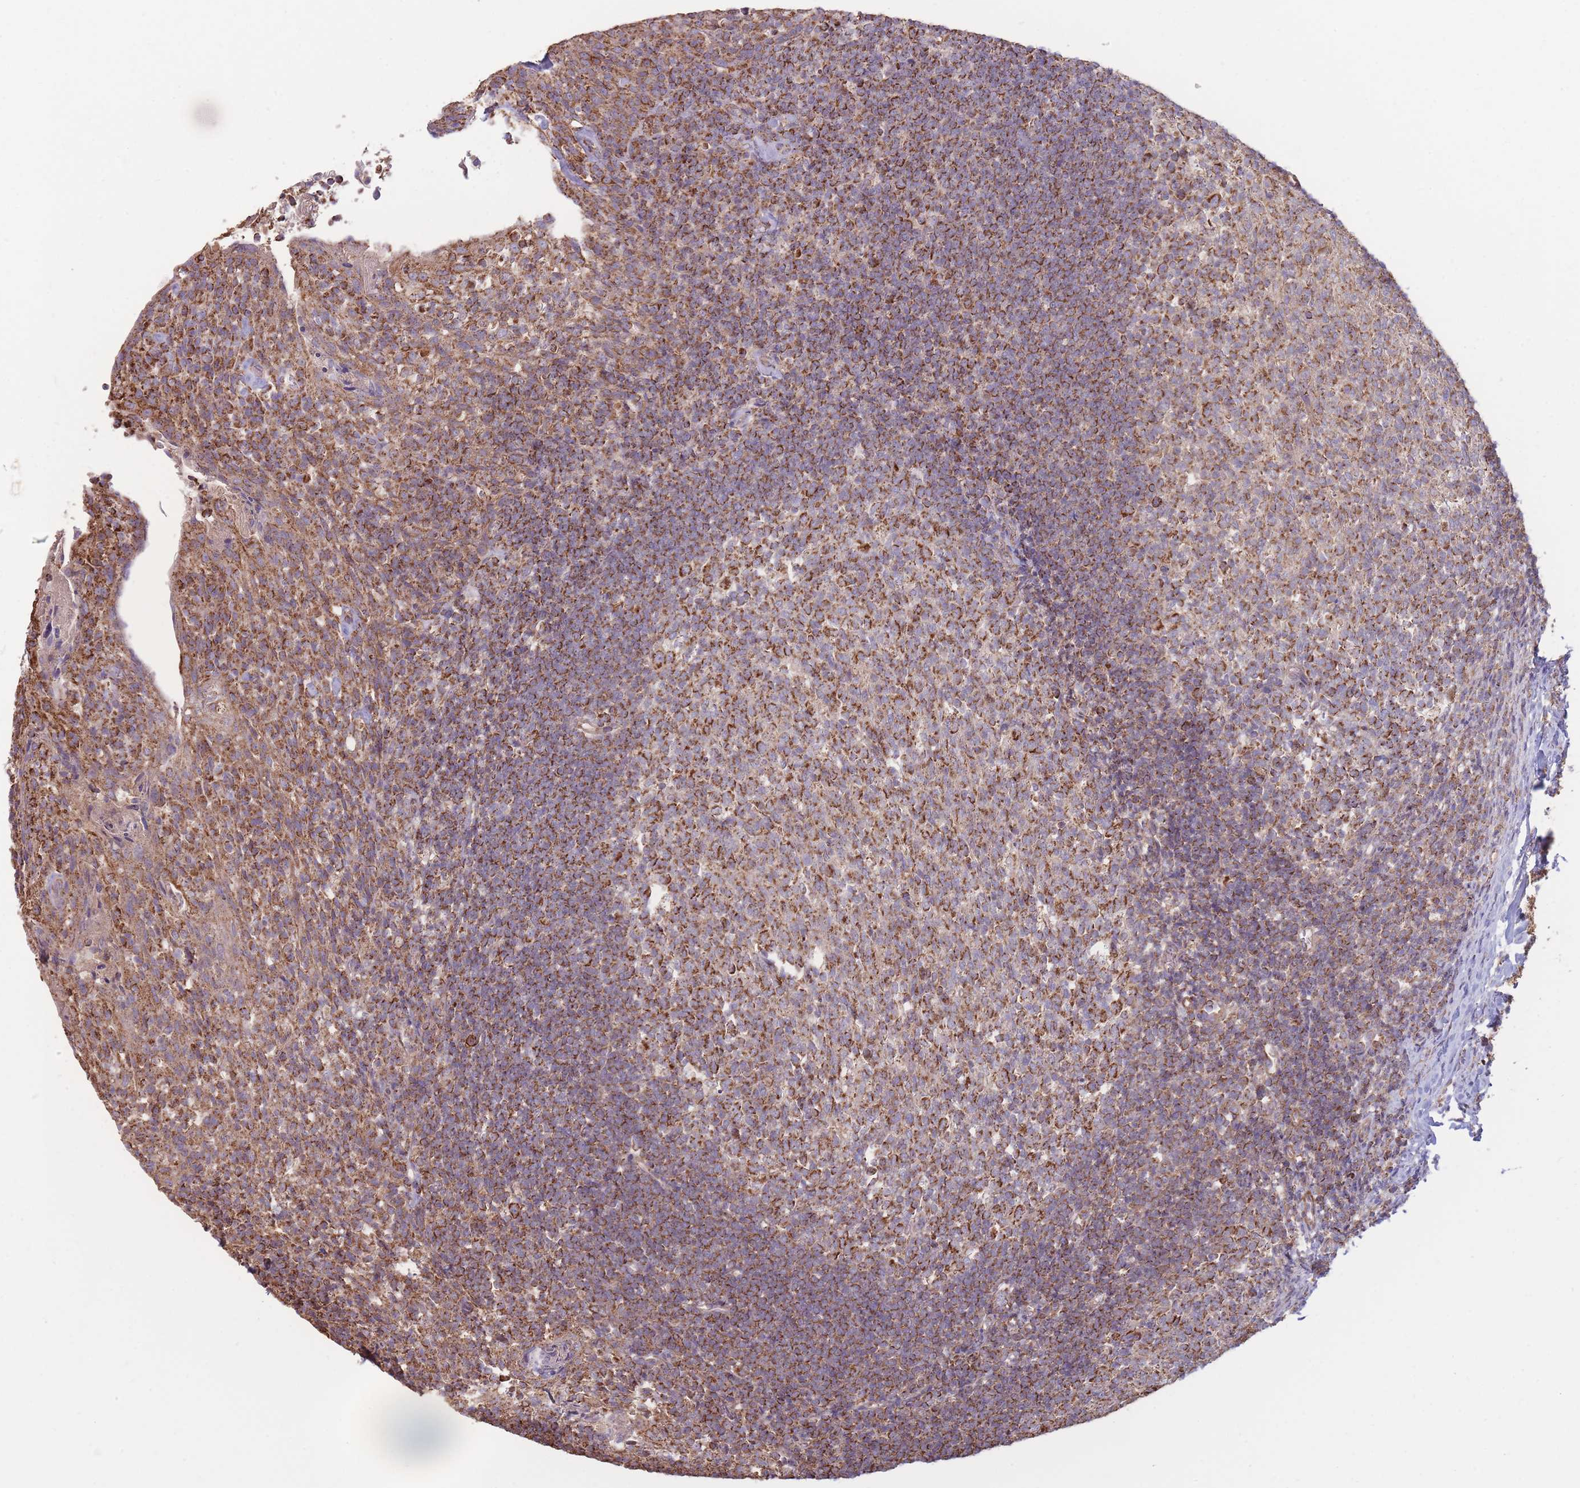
{"staining": {"intensity": "moderate", "quantity": ">75%", "location": "cytoplasmic/membranous"}, "tissue": "tonsil", "cell_type": "Germinal center cells", "image_type": "normal", "snomed": [{"axis": "morphology", "description": "Normal tissue, NOS"}, {"axis": "topography", "description": "Tonsil"}], "caption": "Protein expression analysis of benign human tonsil reveals moderate cytoplasmic/membranous staining in approximately >75% of germinal center cells. The protein of interest is shown in brown color, while the nuclei are stained blue.", "gene": "KIF16B", "patient": {"sex": "female", "age": 10}}